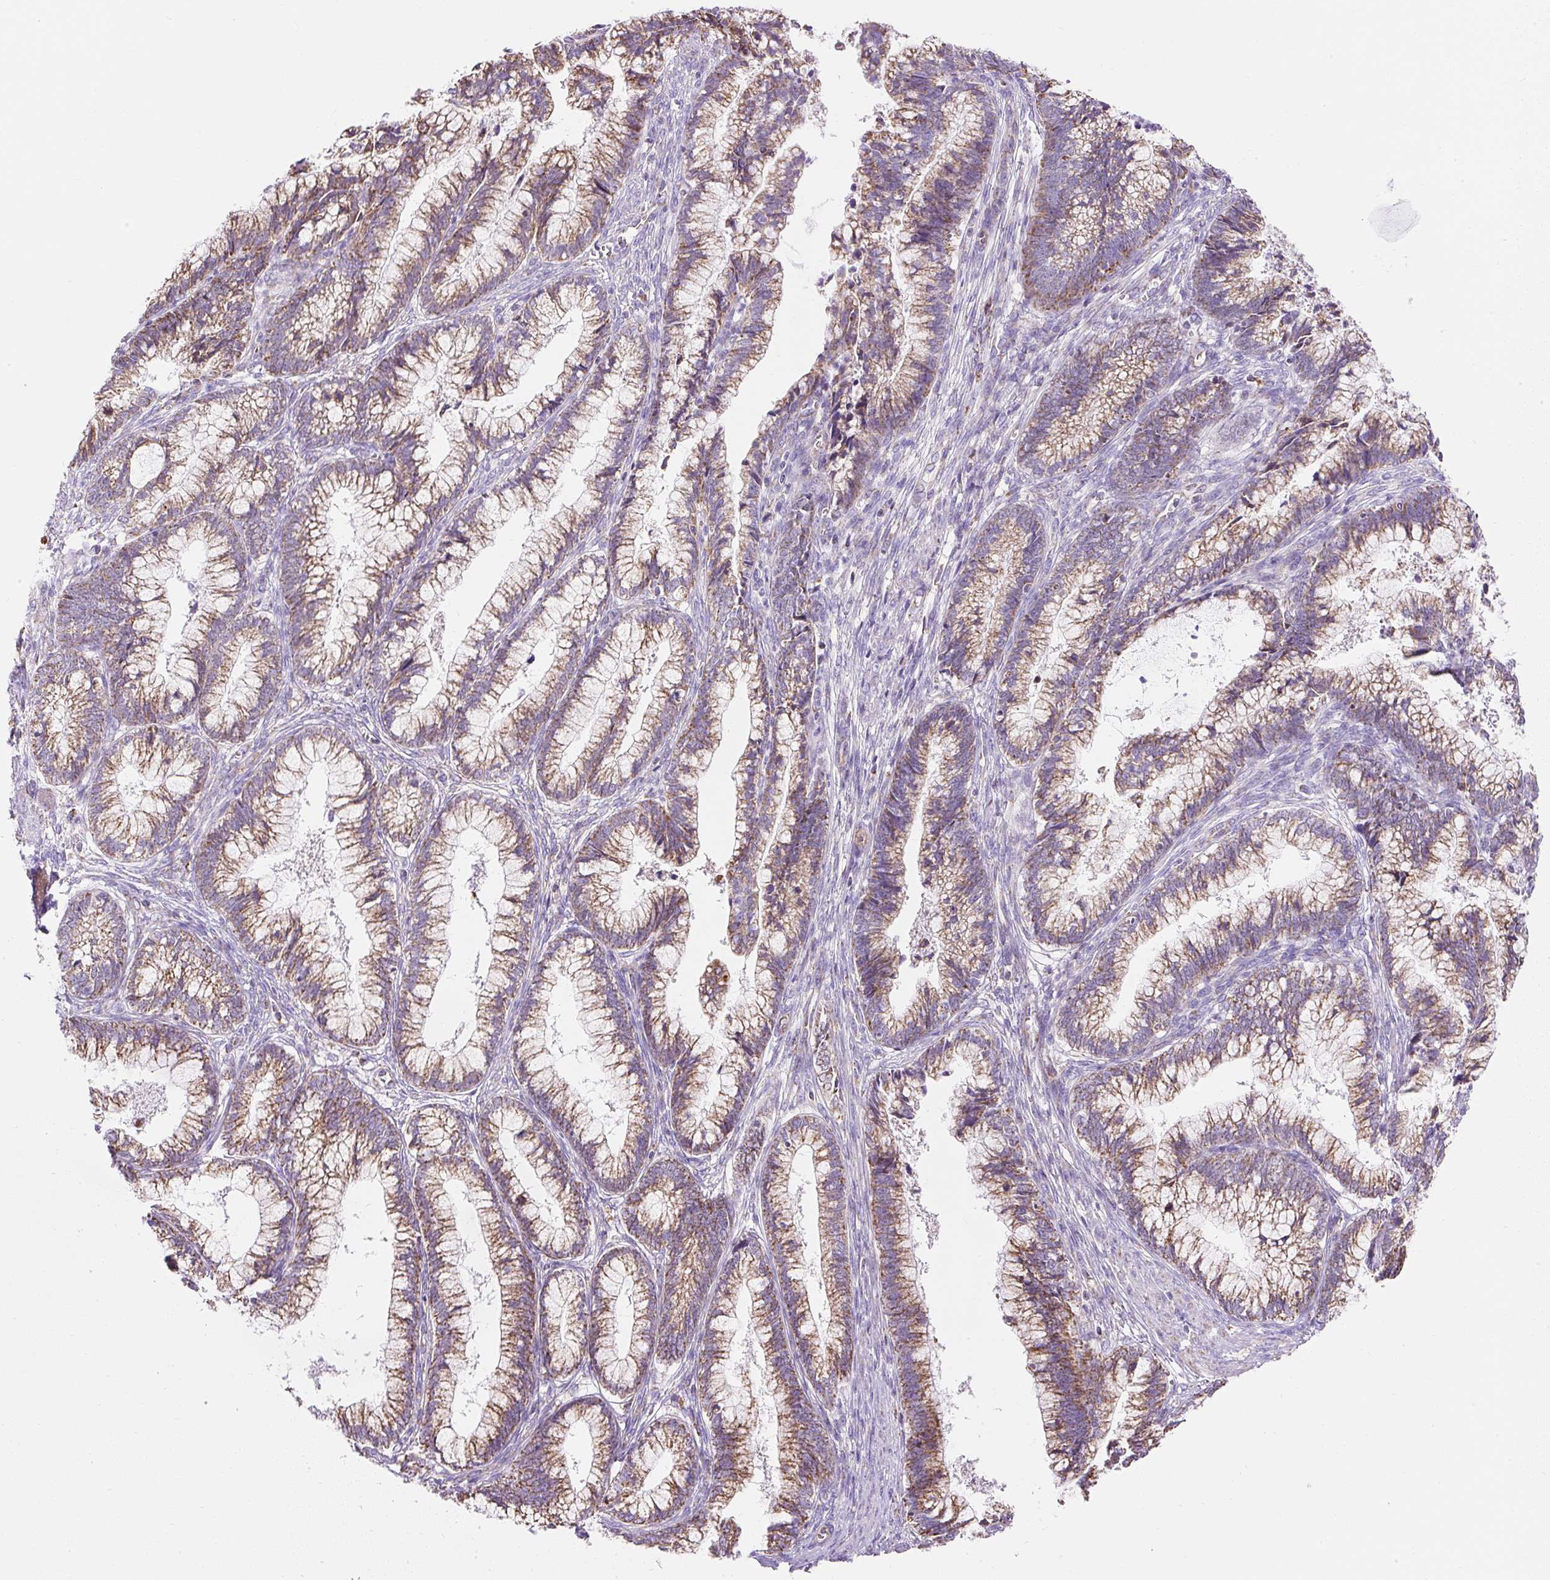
{"staining": {"intensity": "moderate", "quantity": ">75%", "location": "cytoplasmic/membranous"}, "tissue": "cervical cancer", "cell_type": "Tumor cells", "image_type": "cancer", "snomed": [{"axis": "morphology", "description": "Adenocarcinoma, NOS"}, {"axis": "topography", "description": "Cervix"}], "caption": "Immunohistochemistry (IHC) (DAB) staining of human adenocarcinoma (cervical) reveals moderate cytoplasmic/membranous protein expression in about >75% of tumor cells.", "gene": "DAAM2", "patient": {"sex": "female", "age": 44}}